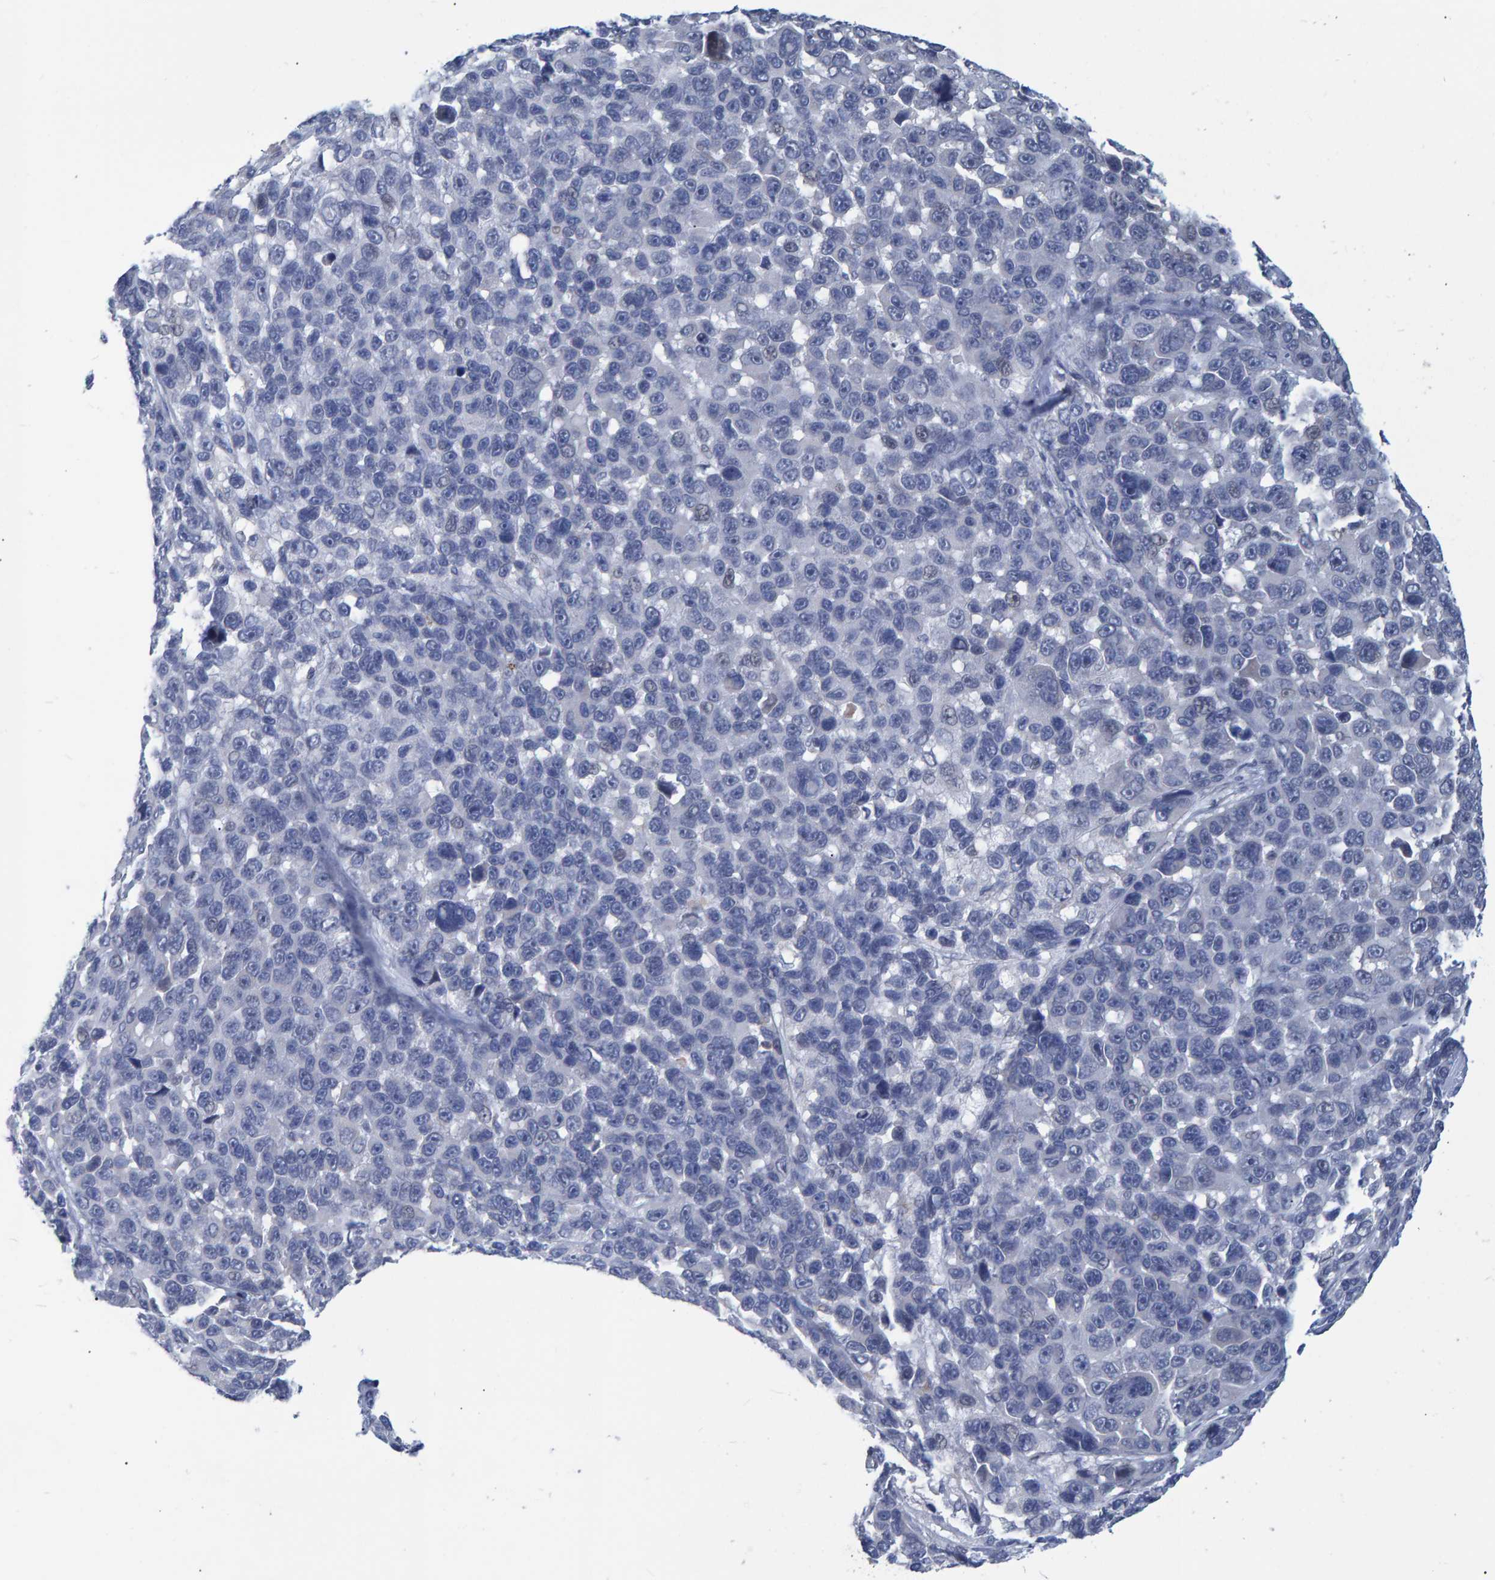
{"staining": {"intensity": "negative", "quantity": "none", "location": "none"}, "tissue": "melanoma", "cell_type": "Tumor cells", "image_type": "cancer", "snomed": [{"axis": "morphology", "description": "Malignant melanoma, NOS"}, {"axis": "topography", "description": "Skin"}], "caption": "Histopathology image shows no protein staining in tumor cells of malignant melanoma tissue.", "gene": "PROCA1", "patient": {"sex": "male", "age": 53}}